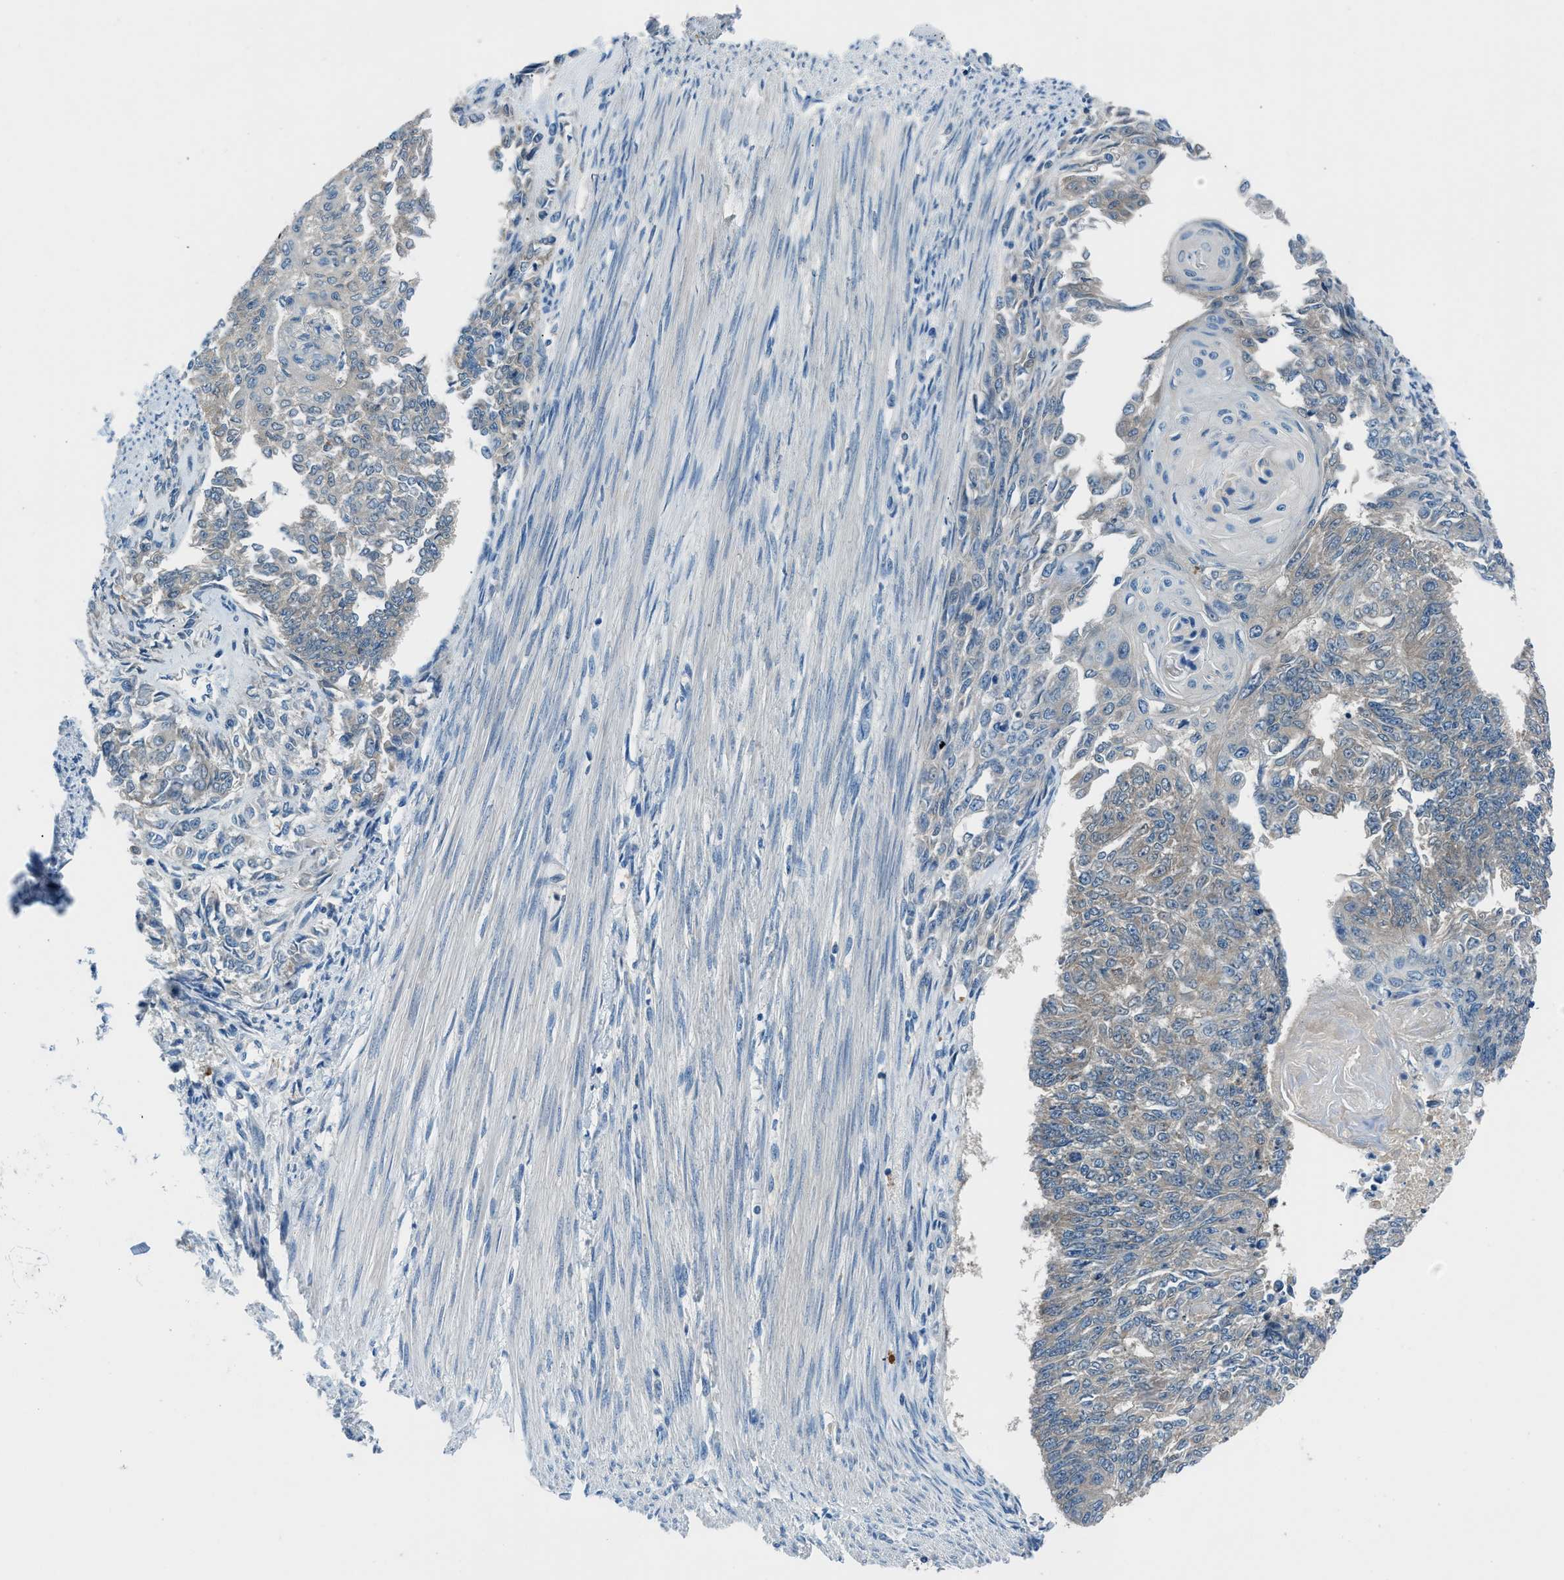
{"staining": {"intensity": "weak", "quantity": "25%-75%", "location": "cytoplasmic/membranous"}, "tissue": "endometrial cancer", "cell_type": "Tumor cells", "image_type": "cancer", "snomed": [{"axis": "morphology", "description": "Adenocarcinoma, NOS"}, {"axis": "topography", "description": "Endometrium"}], "caption": "Approximately 25%-75% of tumor cells in human adenocarcinoma (endometrial) demonstrate weak cytoplasmic/membranous protein expression as visualized by brown immunohistochemical staining.", "gene": "ACP1", "patient": {"sex": "female", "age": 32}}